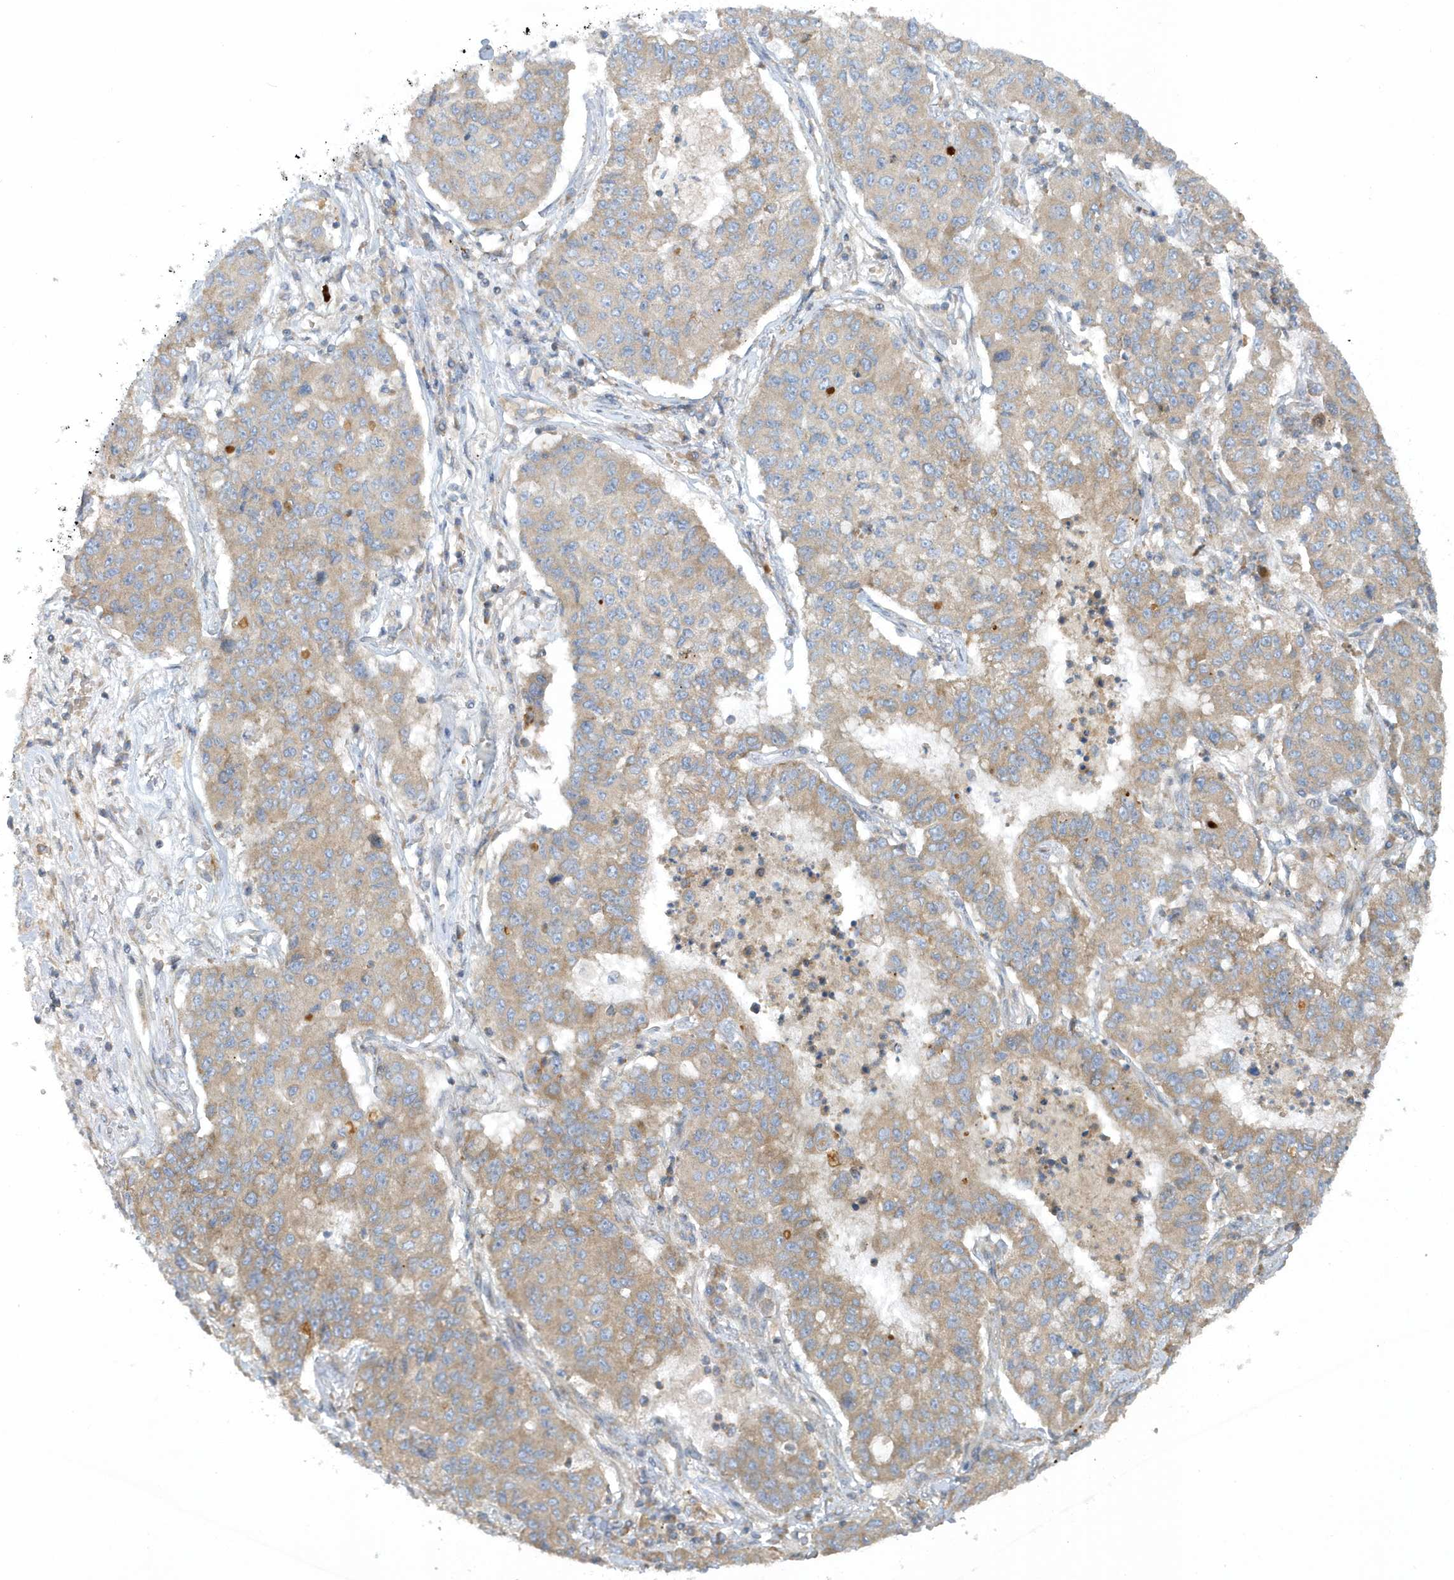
{"staining": {"intensity": "weak", "quantity": "25%-75%", "location": "cytoplasmic/membranous"}, "tissue": "lung cancer", "cell_type": "Tumor cells", "image_type": "cancer", "snomed": [{"axis": "morphology", "description": "Squamous cell carcinoma, NOS"}, {"axis": "topography", "description": "Lung"}], "caption": "Weak cytoplasmic/membranous staining is seen in about 25%-75% of tumor cells in squamous cell carcinoma (lung).", "gene": "CNOT10", "patient": {"sex": "male", "age": 74}}